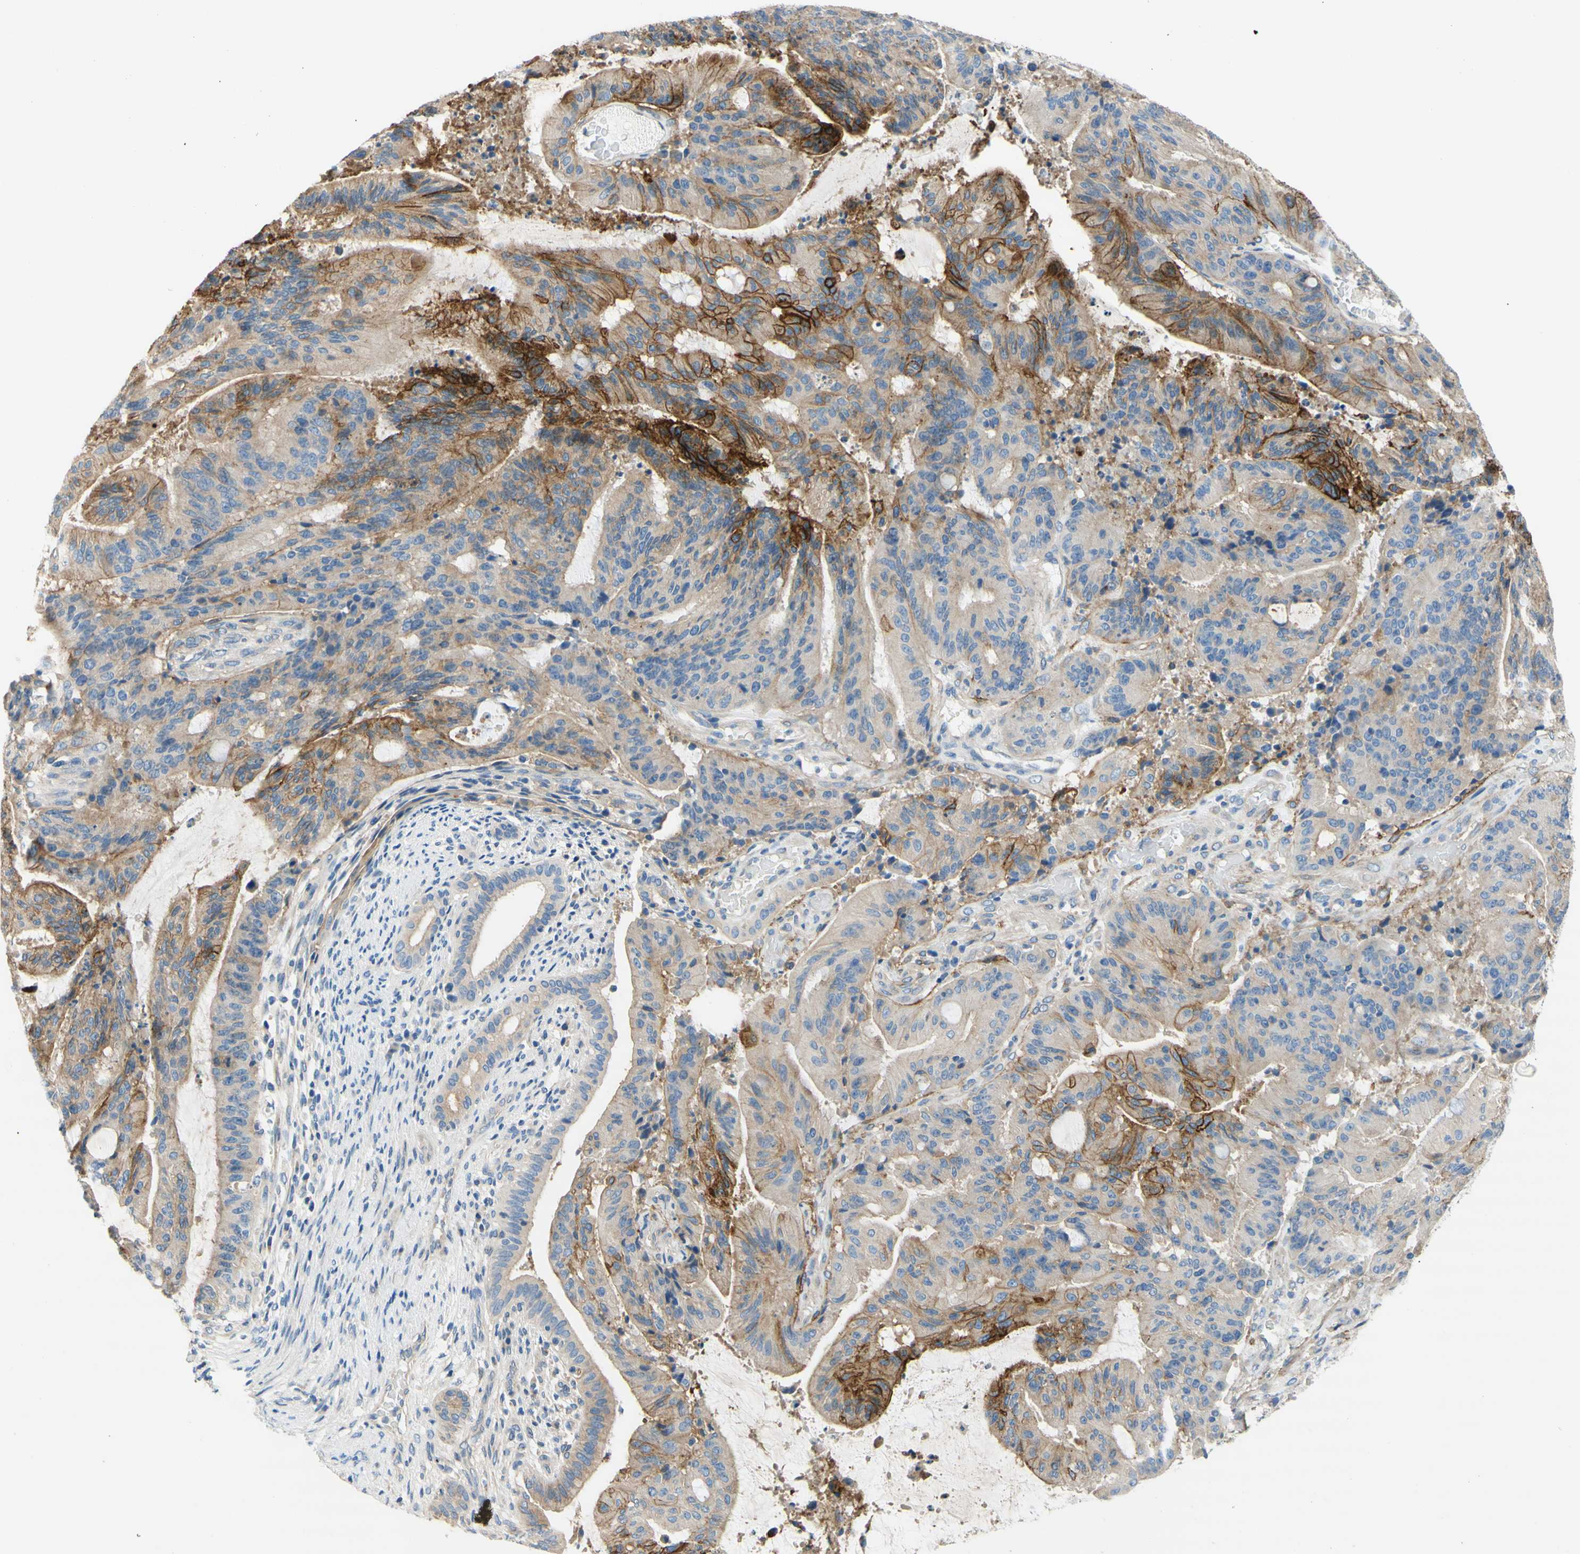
{"staining": {"intensity": "moderate", "quantity": "25%-75%", "location": "cytoplasmic/membranous"}, "tissue": "liver cancer", "cell_type": "Tumor cells", "image_type": "cancer", "snomed": [{"axis": "morphology", "description": "Cholangiocarcinoma"}, {"axis": "topography", "description": "Liver"}], "caption": "A medium amount of moderate cytoplasmic/membranous positivity is appreciated in about 25%-75% of tumor cells in liver cholangiocarcinoma tissue. The protein of interest is stained brown, and the nuclei are stained in blue (DAB IHC with brightfield microscopy, high magnification).", "gene": "F3", "patient": {"sex": "female", "age": 73}}